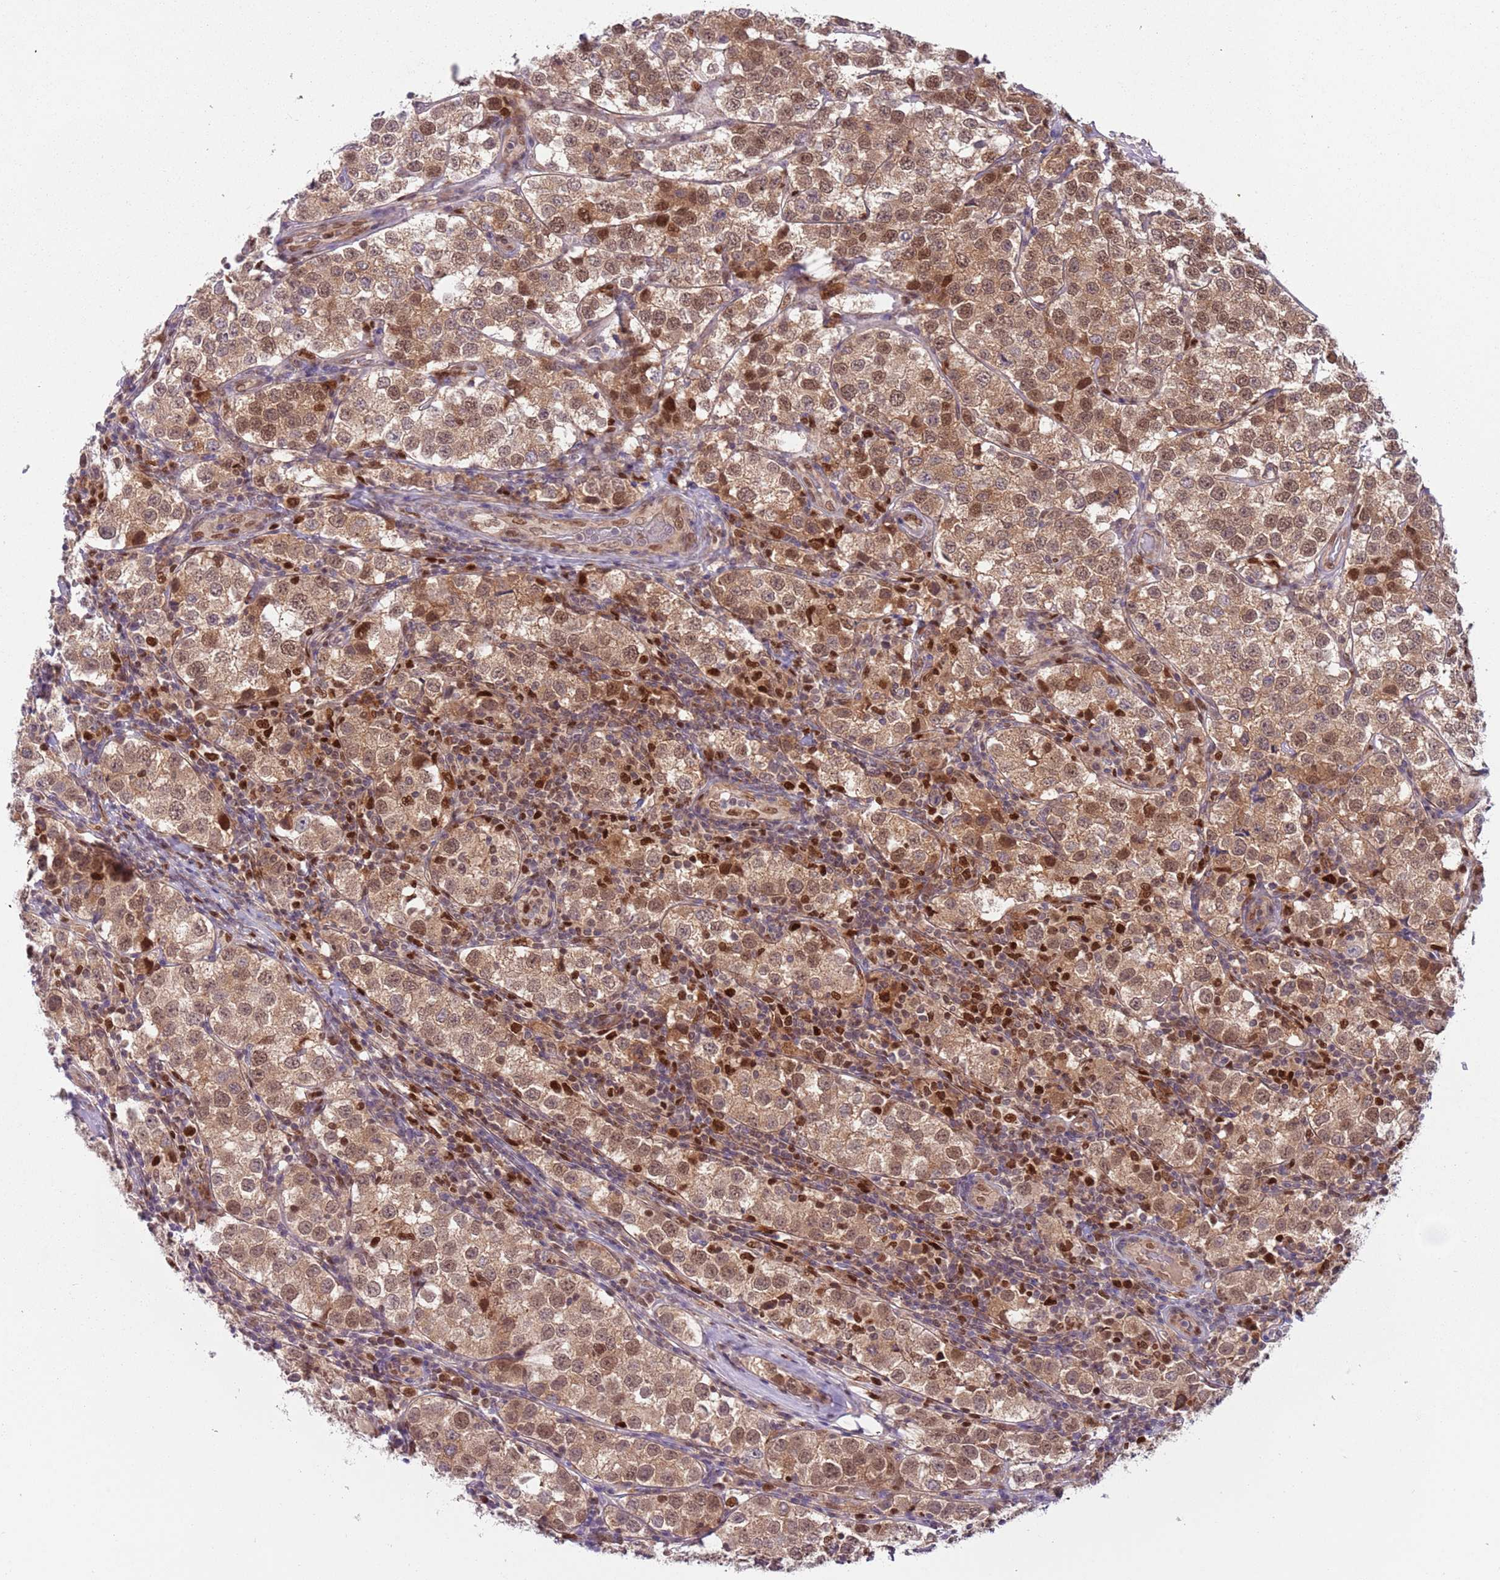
{"staining": {"intensity": "moderate", "quantity": ">75%", "location": "cytoplasmic/membranous,nuclear"}, "tissue": "testis cancer", "cell_type": "Tumor cells", "image_type": "cancer", "snomed": [{"axis": "morphology", "description": "Seminoma, NOS"}, {"axis": "topography", "description": "Testis"}], "caption": "Immunohistochemistry of human seminoma (testis) demonstrates medium levels of moderate cytoplasmic/membranous and nuclear expression in about >75% of tumor cells.", "gene": "RMND5B", "patient": {"sex": "male", "age": 34}}